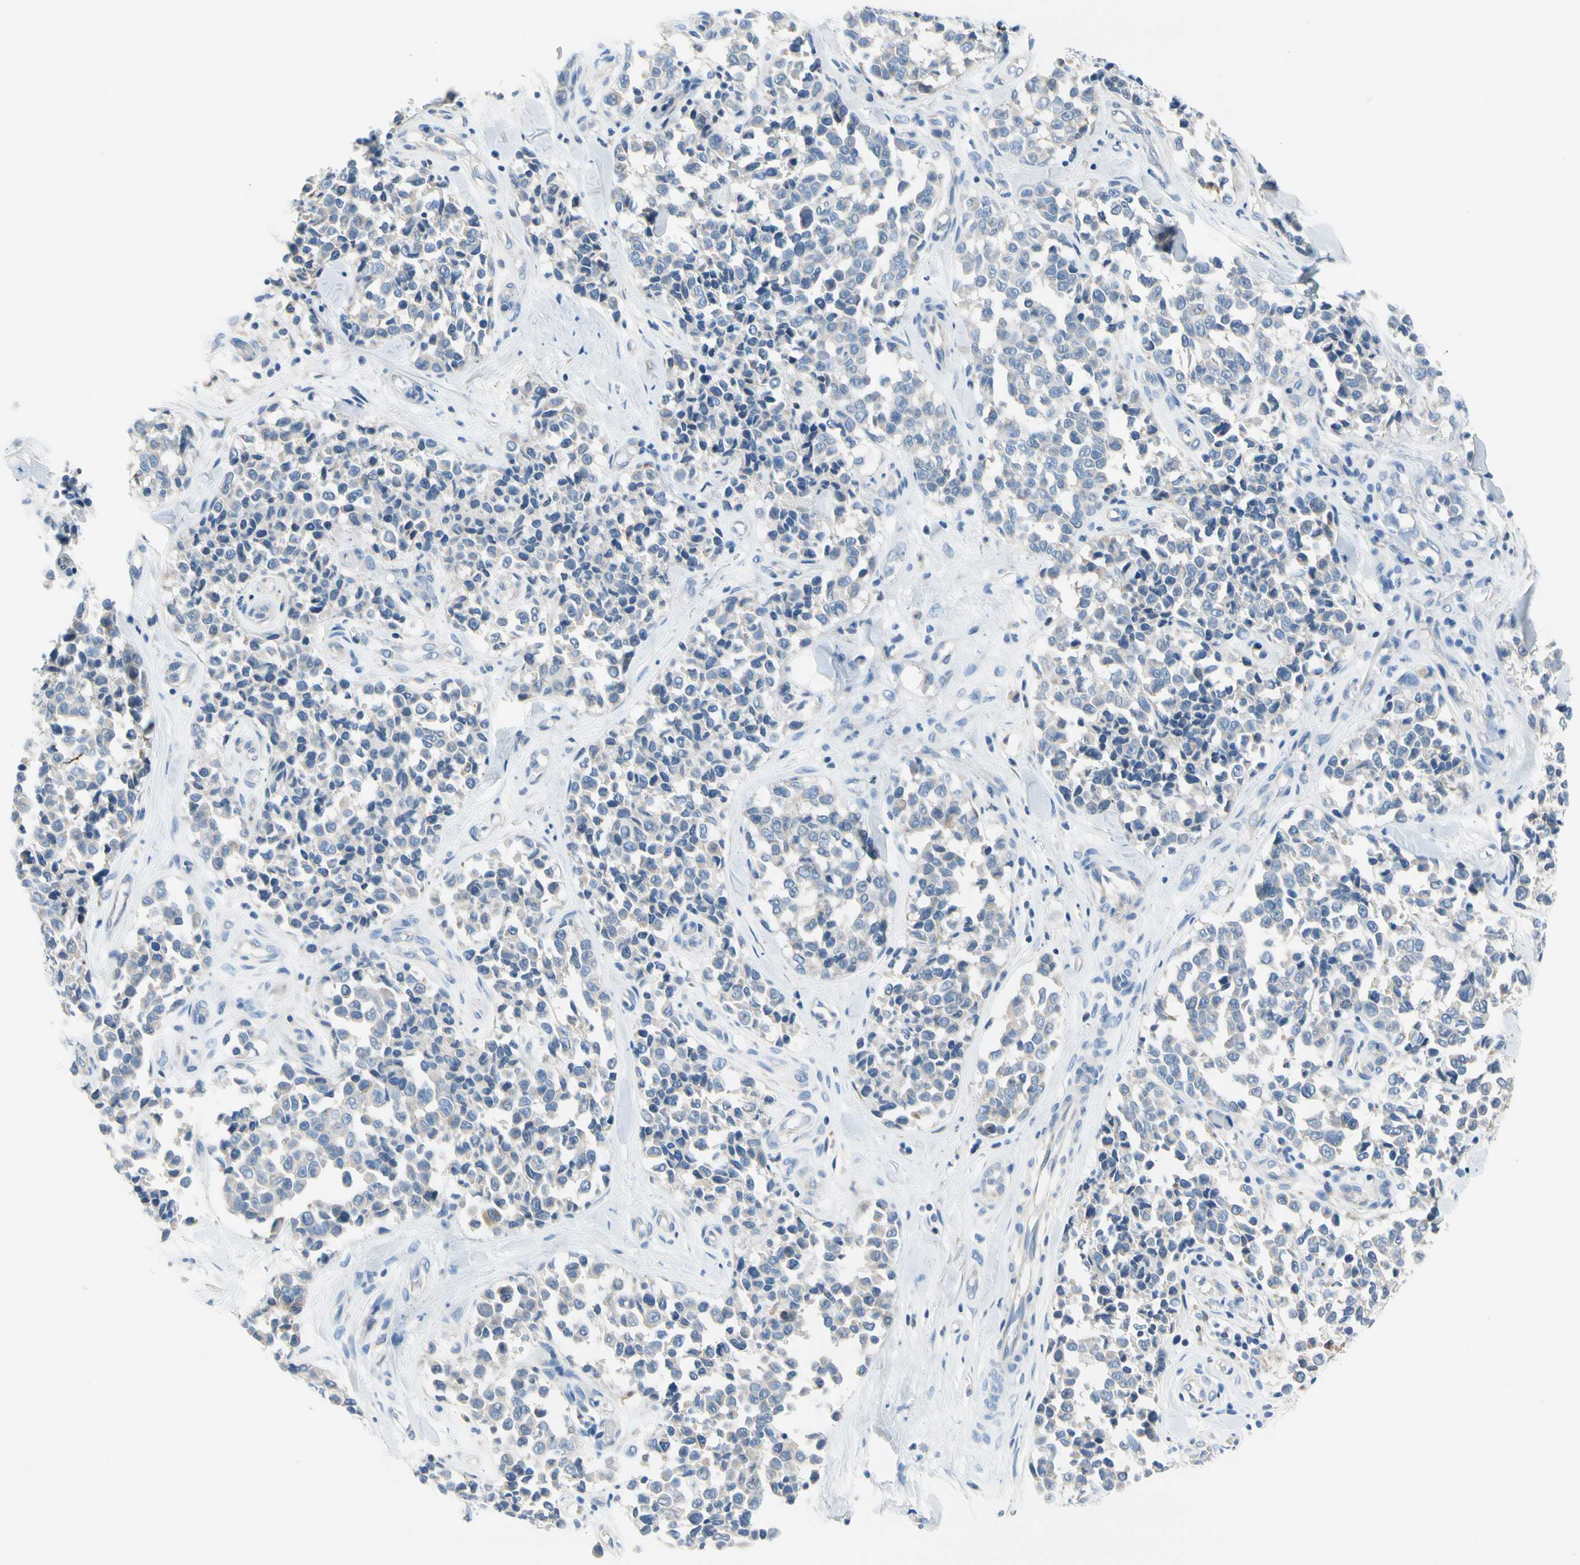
{"staining": {"intensity": "negative", "quantity": "none", "location": "none"}, "tissue": "melanoma", "cell_type": "Tumor cells", "image_type": "cancer", "snomed": [{"axis": "morphology", "description": "Malignant melanoma, NOS"}, {"axis": "topography", "description": "Skin"}], "caption": "This is an IHC photomicrograph of melanoma. There is no expression in tumor cells.", "gene": "STXBP1", "patient": {"sex": "female", "age": 64}}